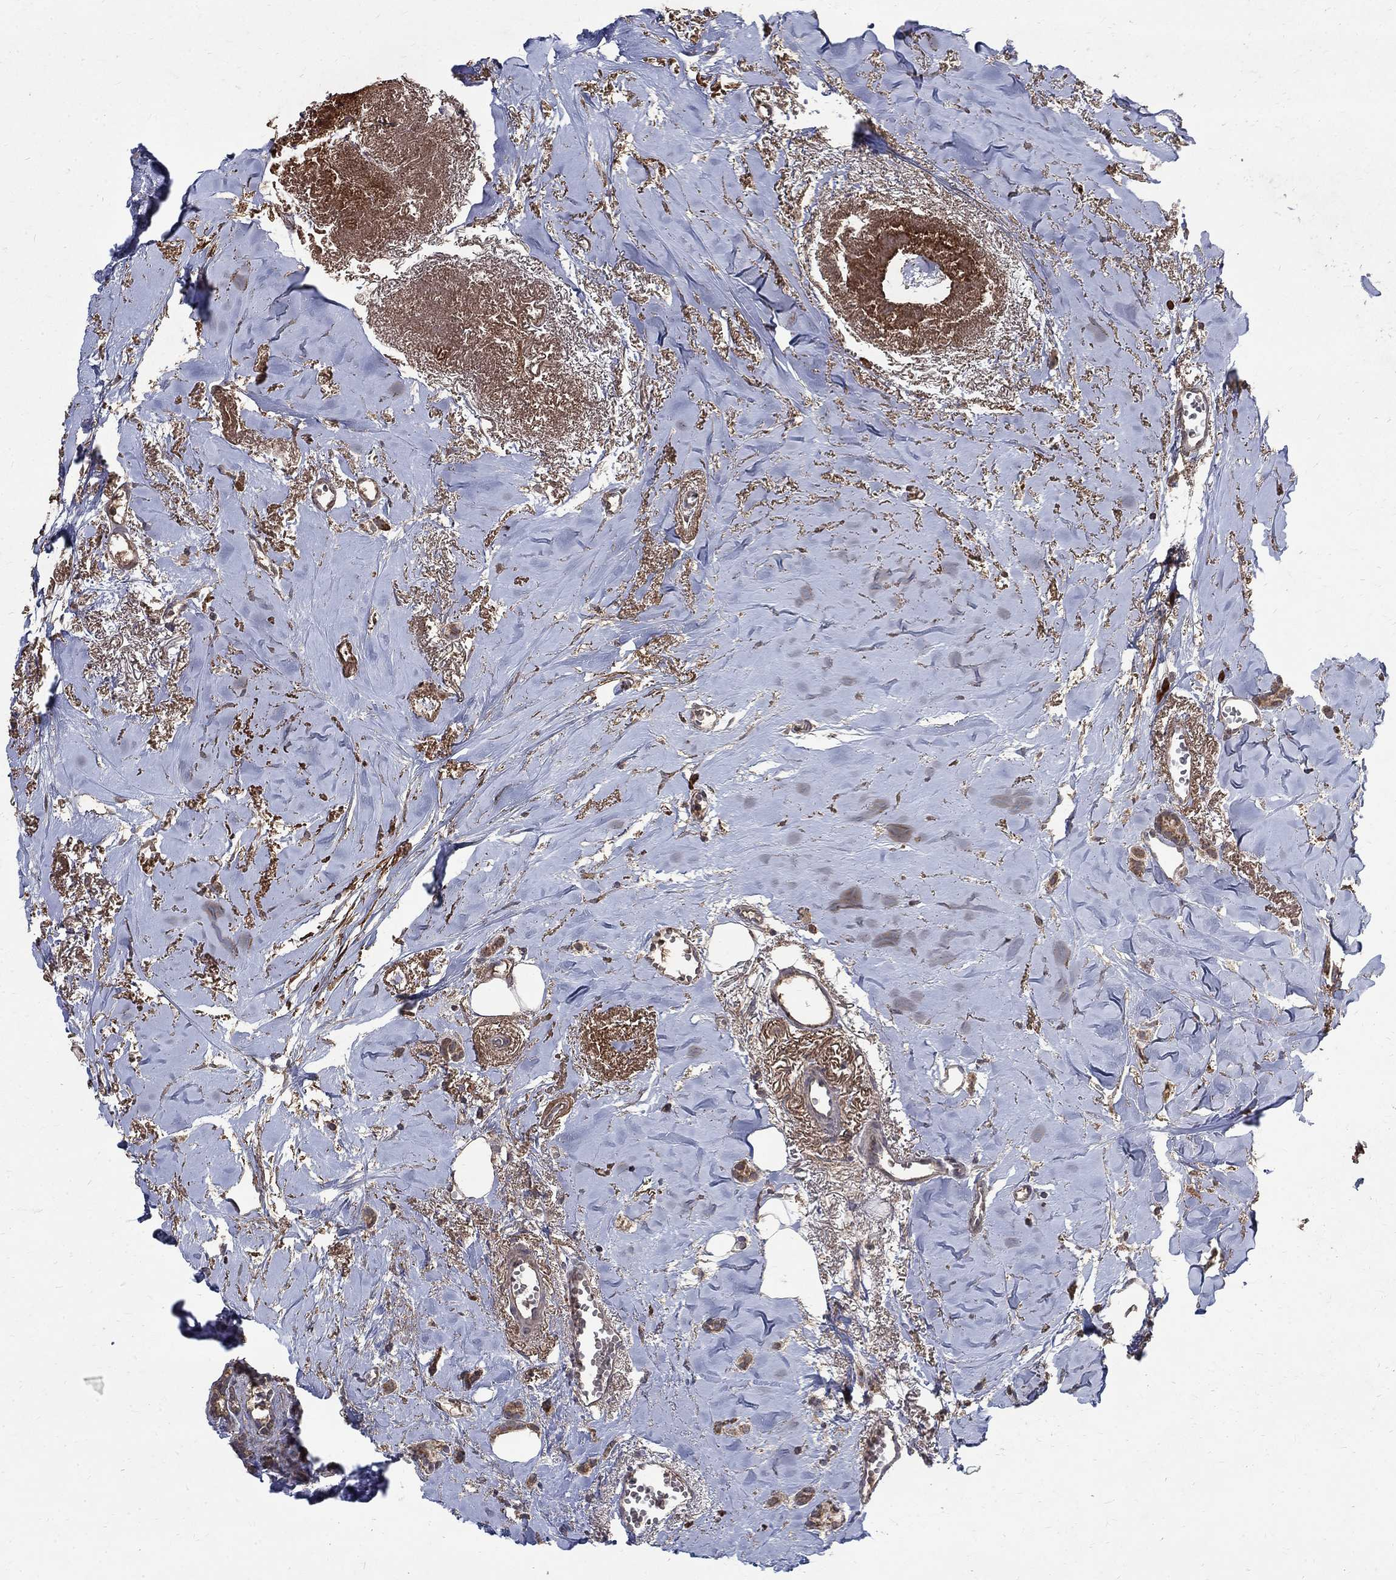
{"staining": {"intensity": "moderate", "quantity": ">75%", "location": "cytoplasmic/membranous"}, "tissue": "breast cancer", "cell_type": "Tumor cells", "image_type": "cancer", "snomed": [{"axis": "morphology", "description": "Duct carcinoma"}, {"axis": "topography", "description": "Breast"}], "caption": "Human infiltrating ductal carcinoma (breast) stained with a protein marker shows moderate staining in tumor cells.", "gene": "C17orf75", "patient": {"sex": "female", "age": 85}}